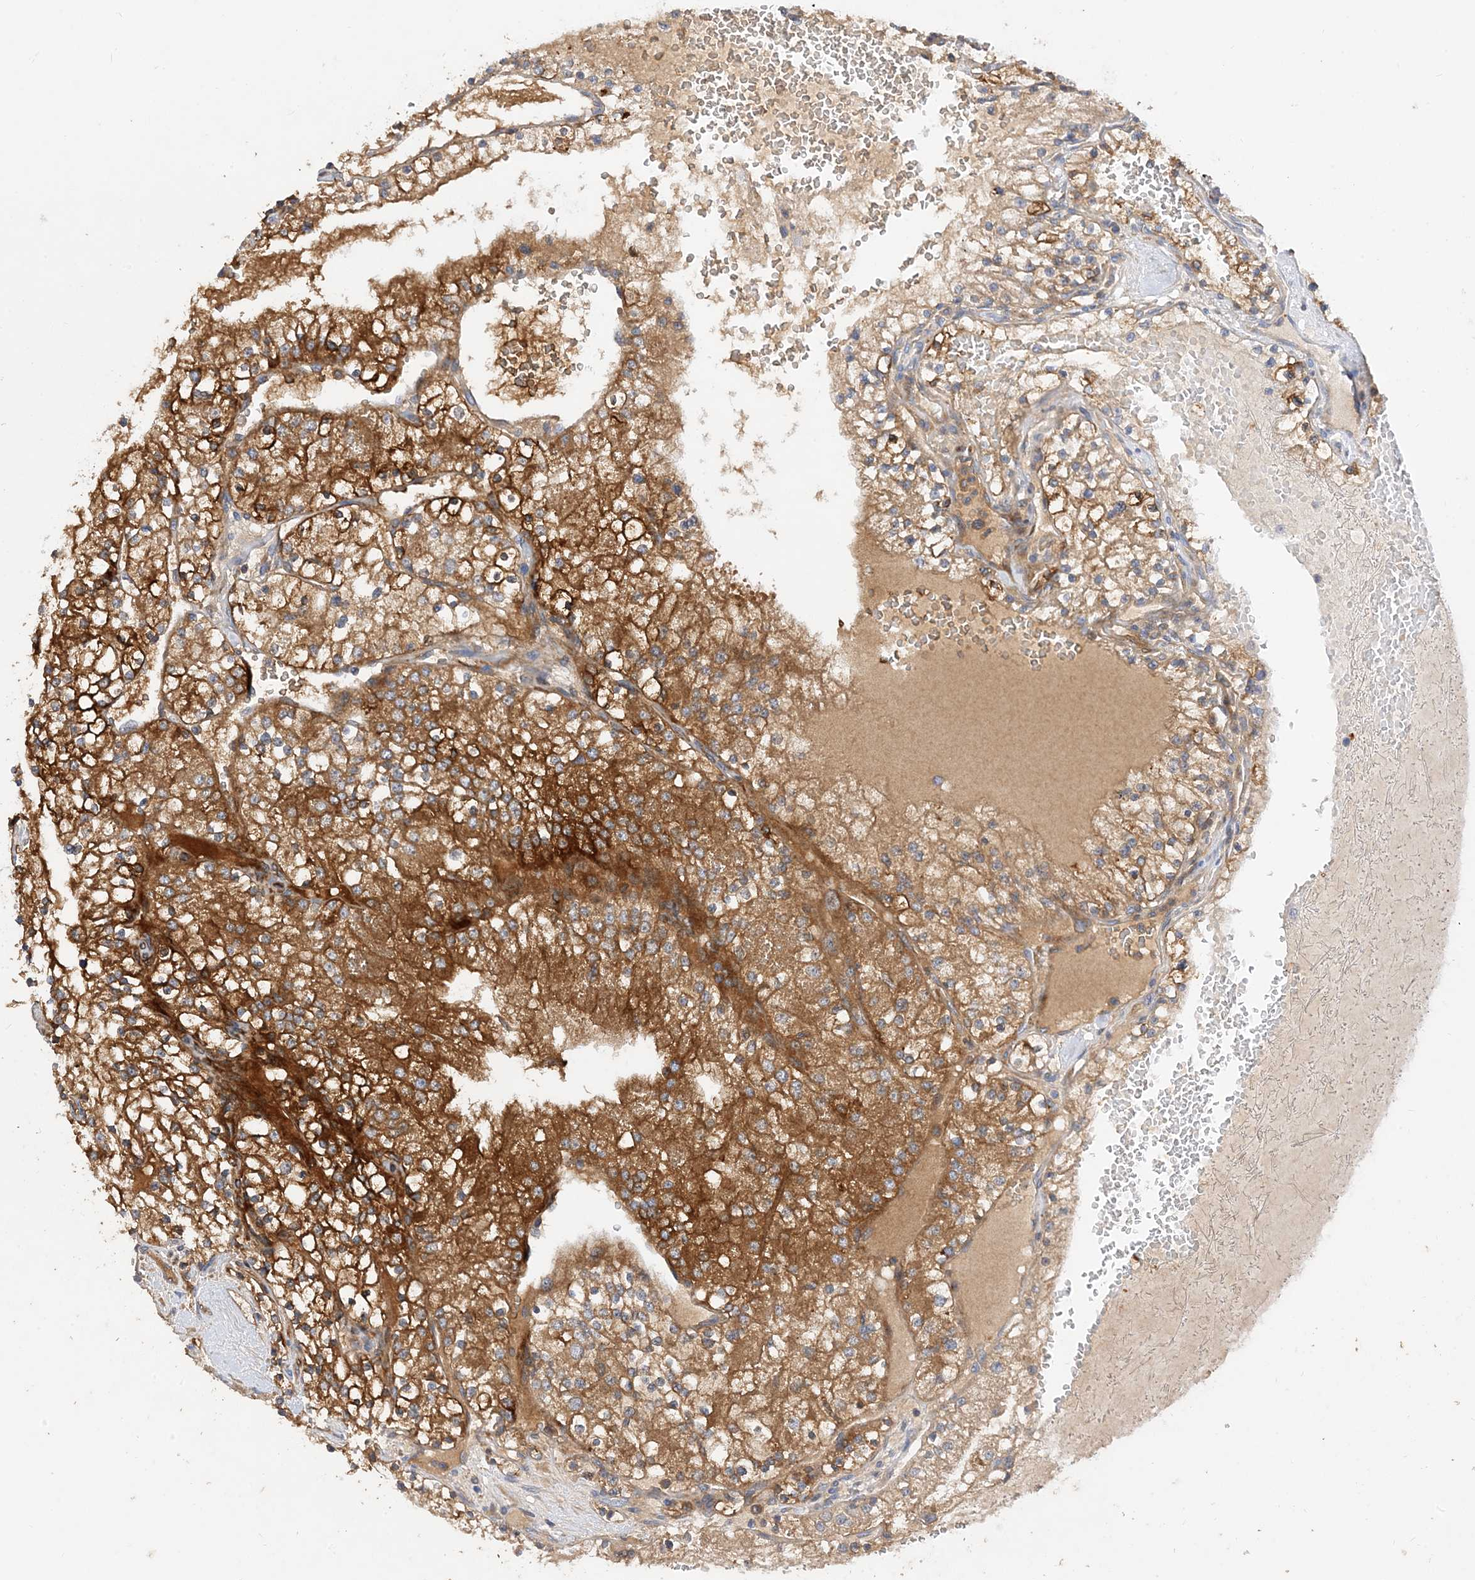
{"staining": {"intensity": "strong", "quantity": ">75%", "location": "cytoplasmic/membranous"}, "tissue": "renal cancer", "cell_type": "Tumor cells", "image_type": "cancer", "snomed": [{"axis": "morphology", "description": "Normal tissue, NOS"}, {"axis": "morphology", "description": "Adenocarcinoma, NOS"}, {"axis": "topography", "description": "Kidney"}], "caption": "Immunohistochemical staining of human renal adenocarcinoma exhibits high levels of strong cytoplasmic/membranous positivity in approximately >75% of tumor cells.", "gene": "ARV1", "patient": {"sex": "male", "age": 68}}